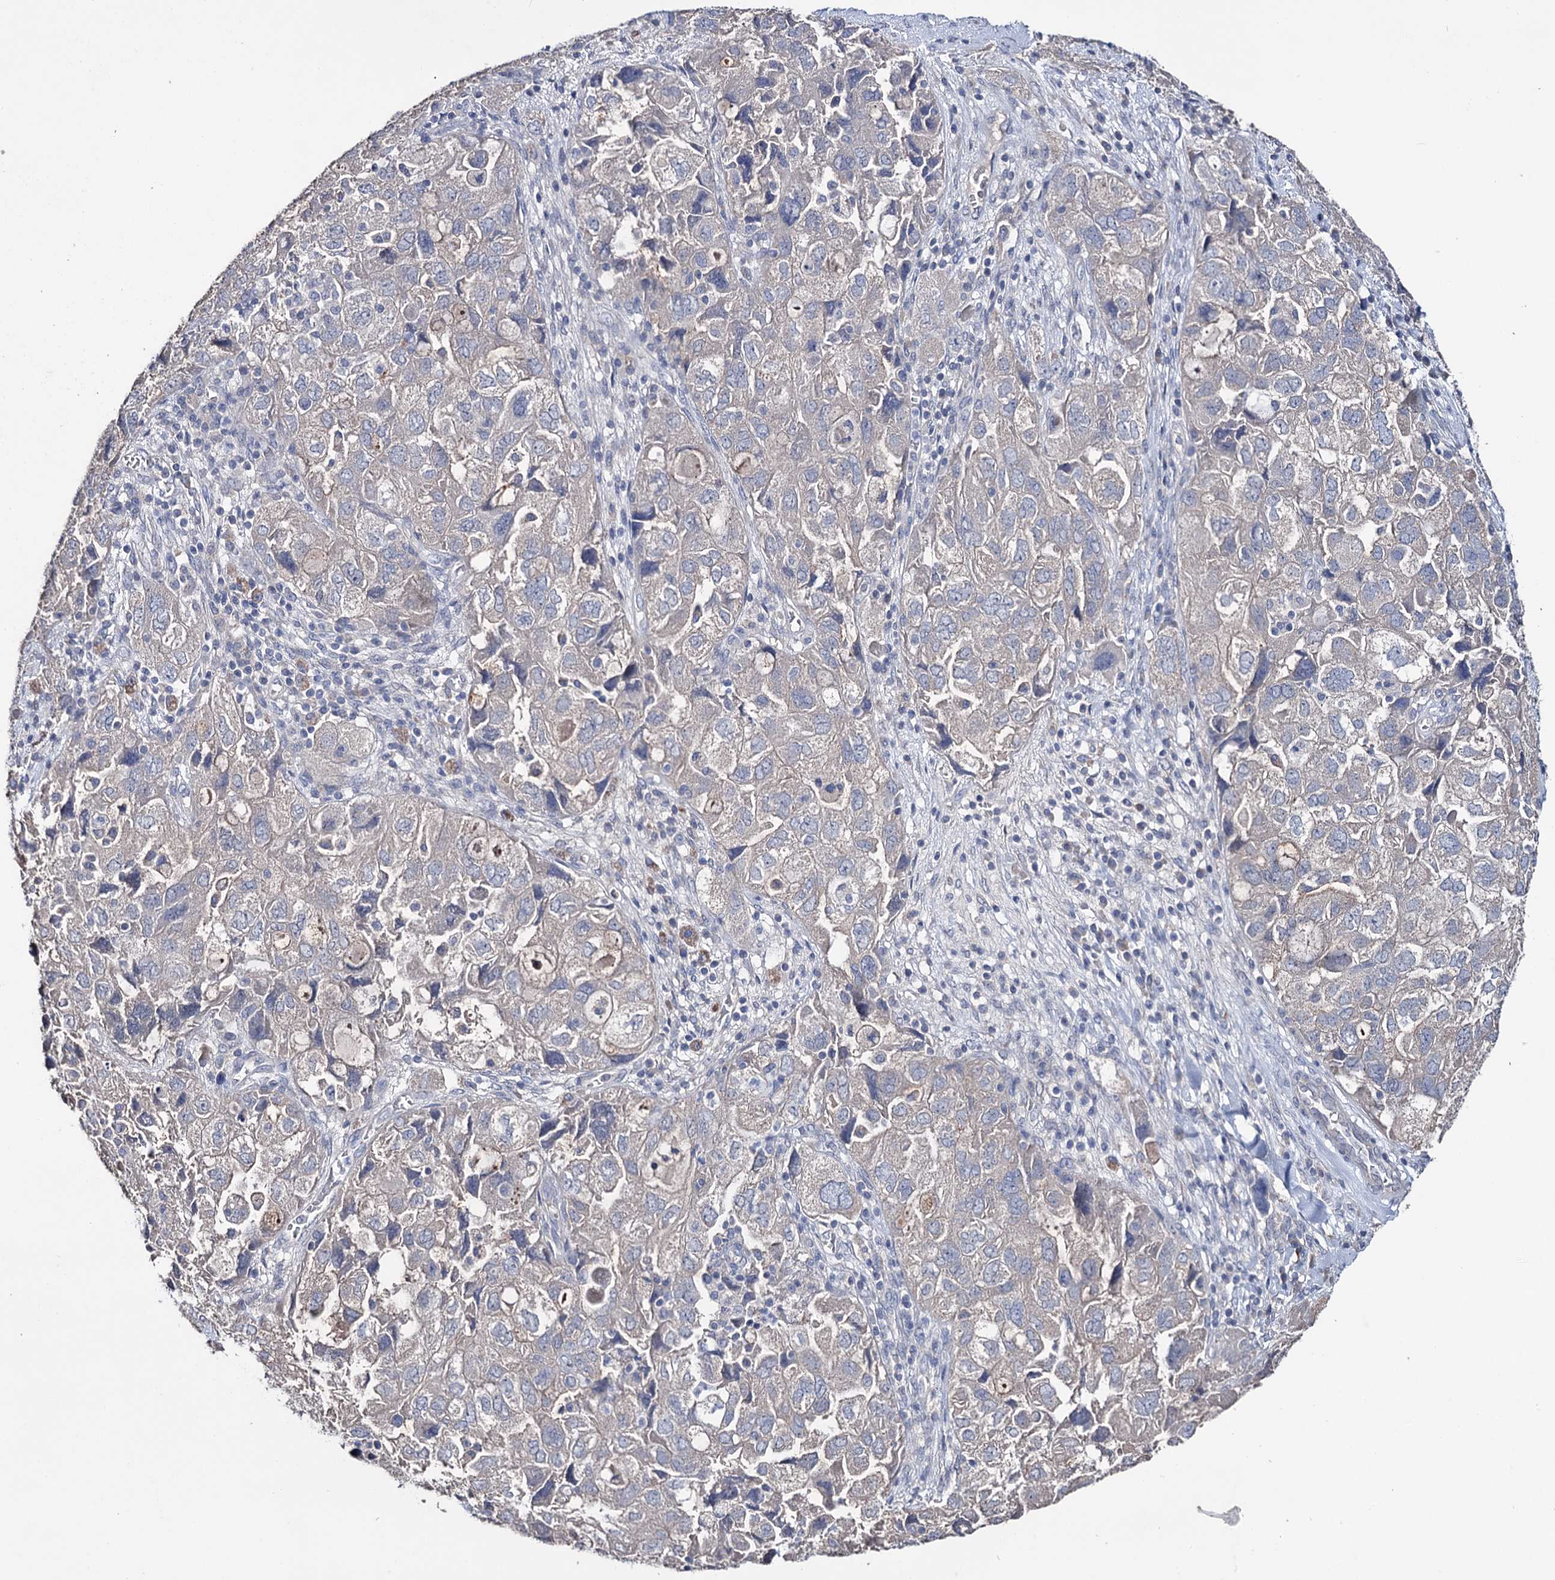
{"staining": {"intensity": "negative", "quantity": "none", "location": "none"}, "tissue": "ovarian cancer", "cell_type": "Tumor cells", "image_type": "cancer", "snomed": [{"axis": "morphology", "description": "Carcinoma, NOS"}, {"axis": "morphology", "description": "Cystadenocarcinoma, serous, NOS"}, {"axis": "topography", "description": "Ovary"}], "caption": "Immunohistochemical staining of human ovarian cancer (carcinoma) reveals no significant positivity in tumor cells. (DAB (3,3'-diaminobenzidine) IHC, high magnification).", "gene": "EPB41L5", "patient": {"sex": "female", "age": 69}}